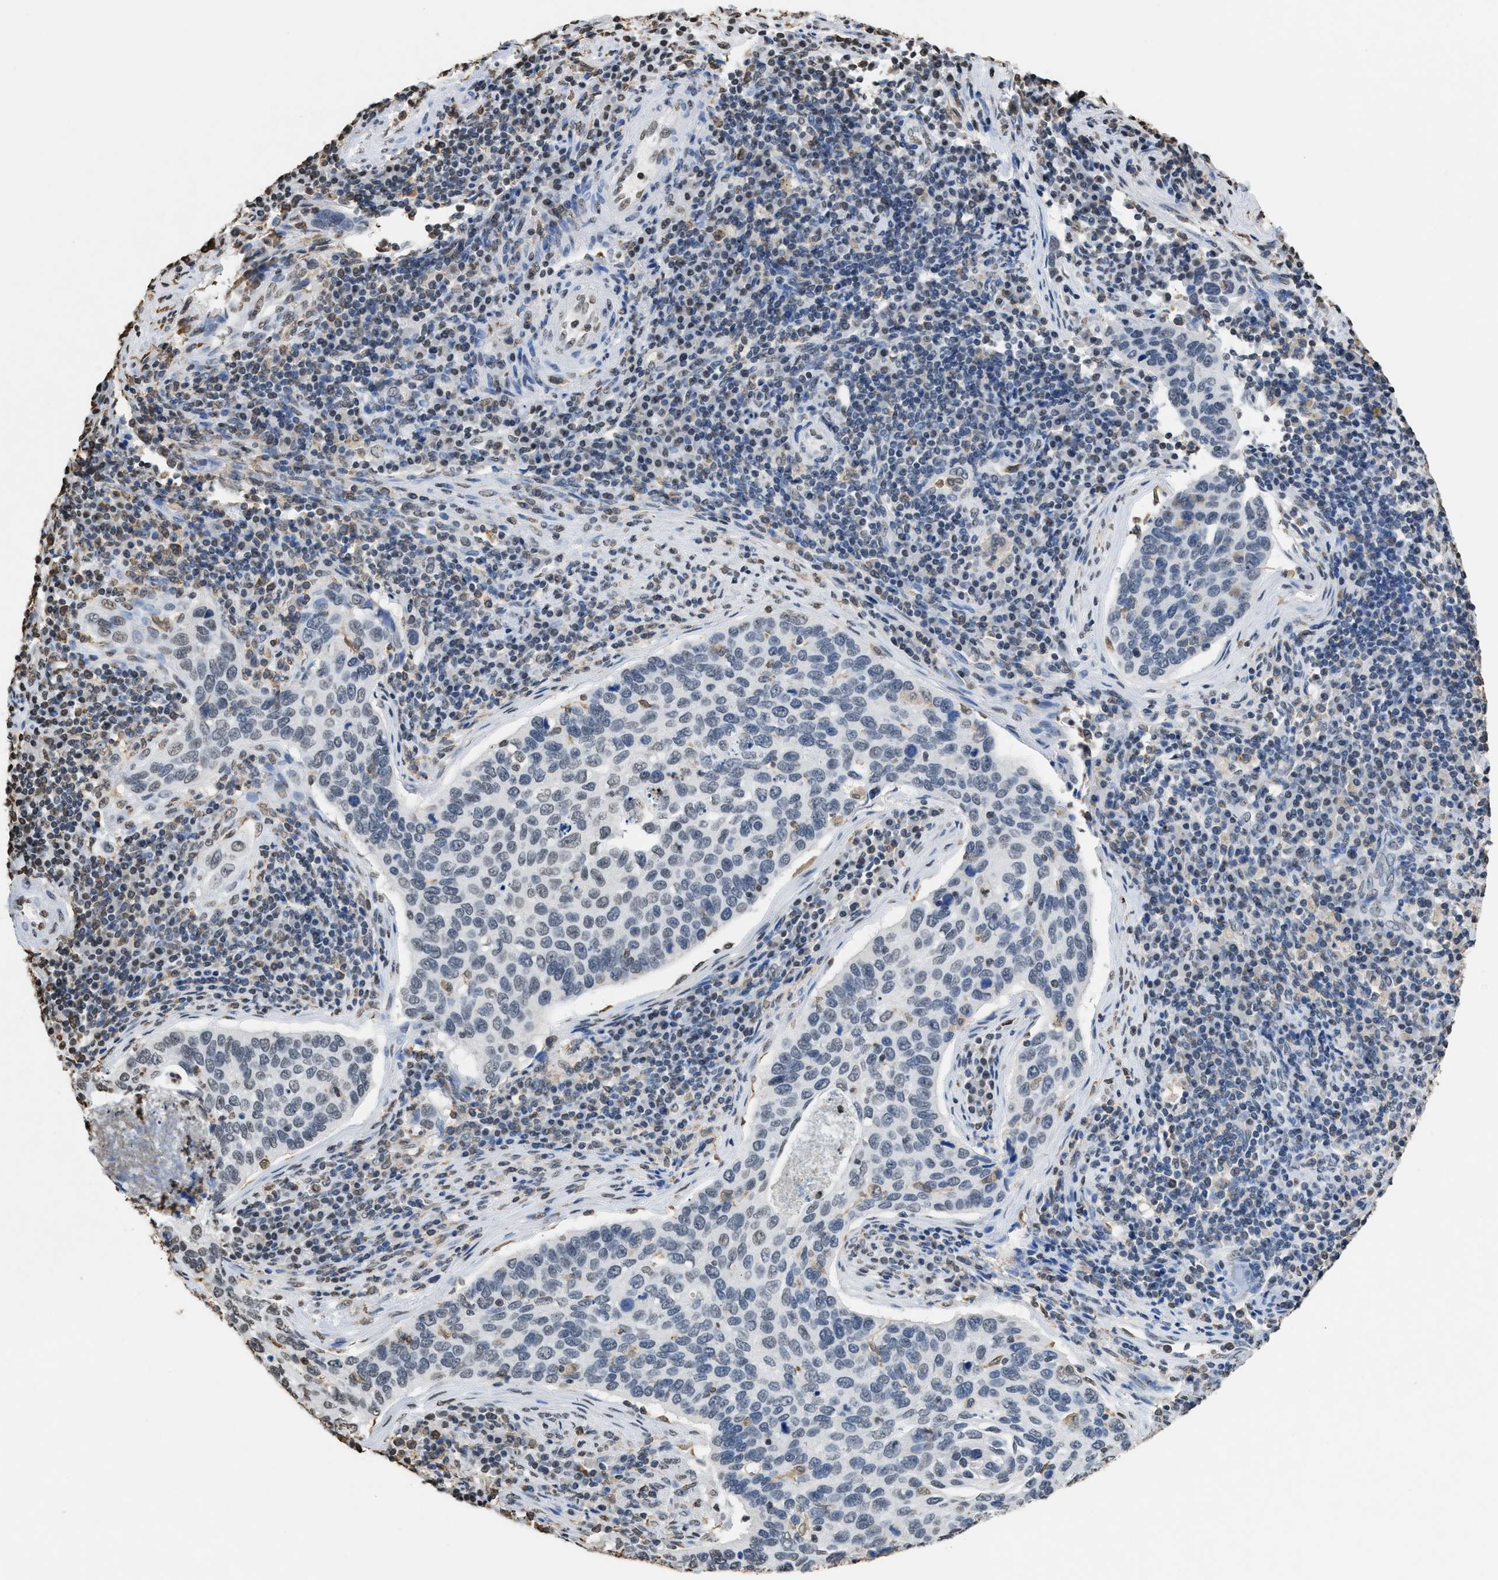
{"staining": {"intensity": "negative", "quantity": "none", "location": "none"}, "tissue": "cervical cancer", "cell_type": "Tumor cells", "image_type": "cancer", "snomed": [{"axis": "morphology", "description": "Squamous cell carcinoma, NOS"}, {"axis": "topography", "description": "Cervix"}], "caption": "High magnification brightfield microscopy of cervical cancer stained with DAB (3,3'-diaminobenzidine) (brown) and counterstained with hematoxylin (blue): tumor cells show no significant positivity.", "gene": "NUP88", "patient": {"sex": "female", "age": 53}}